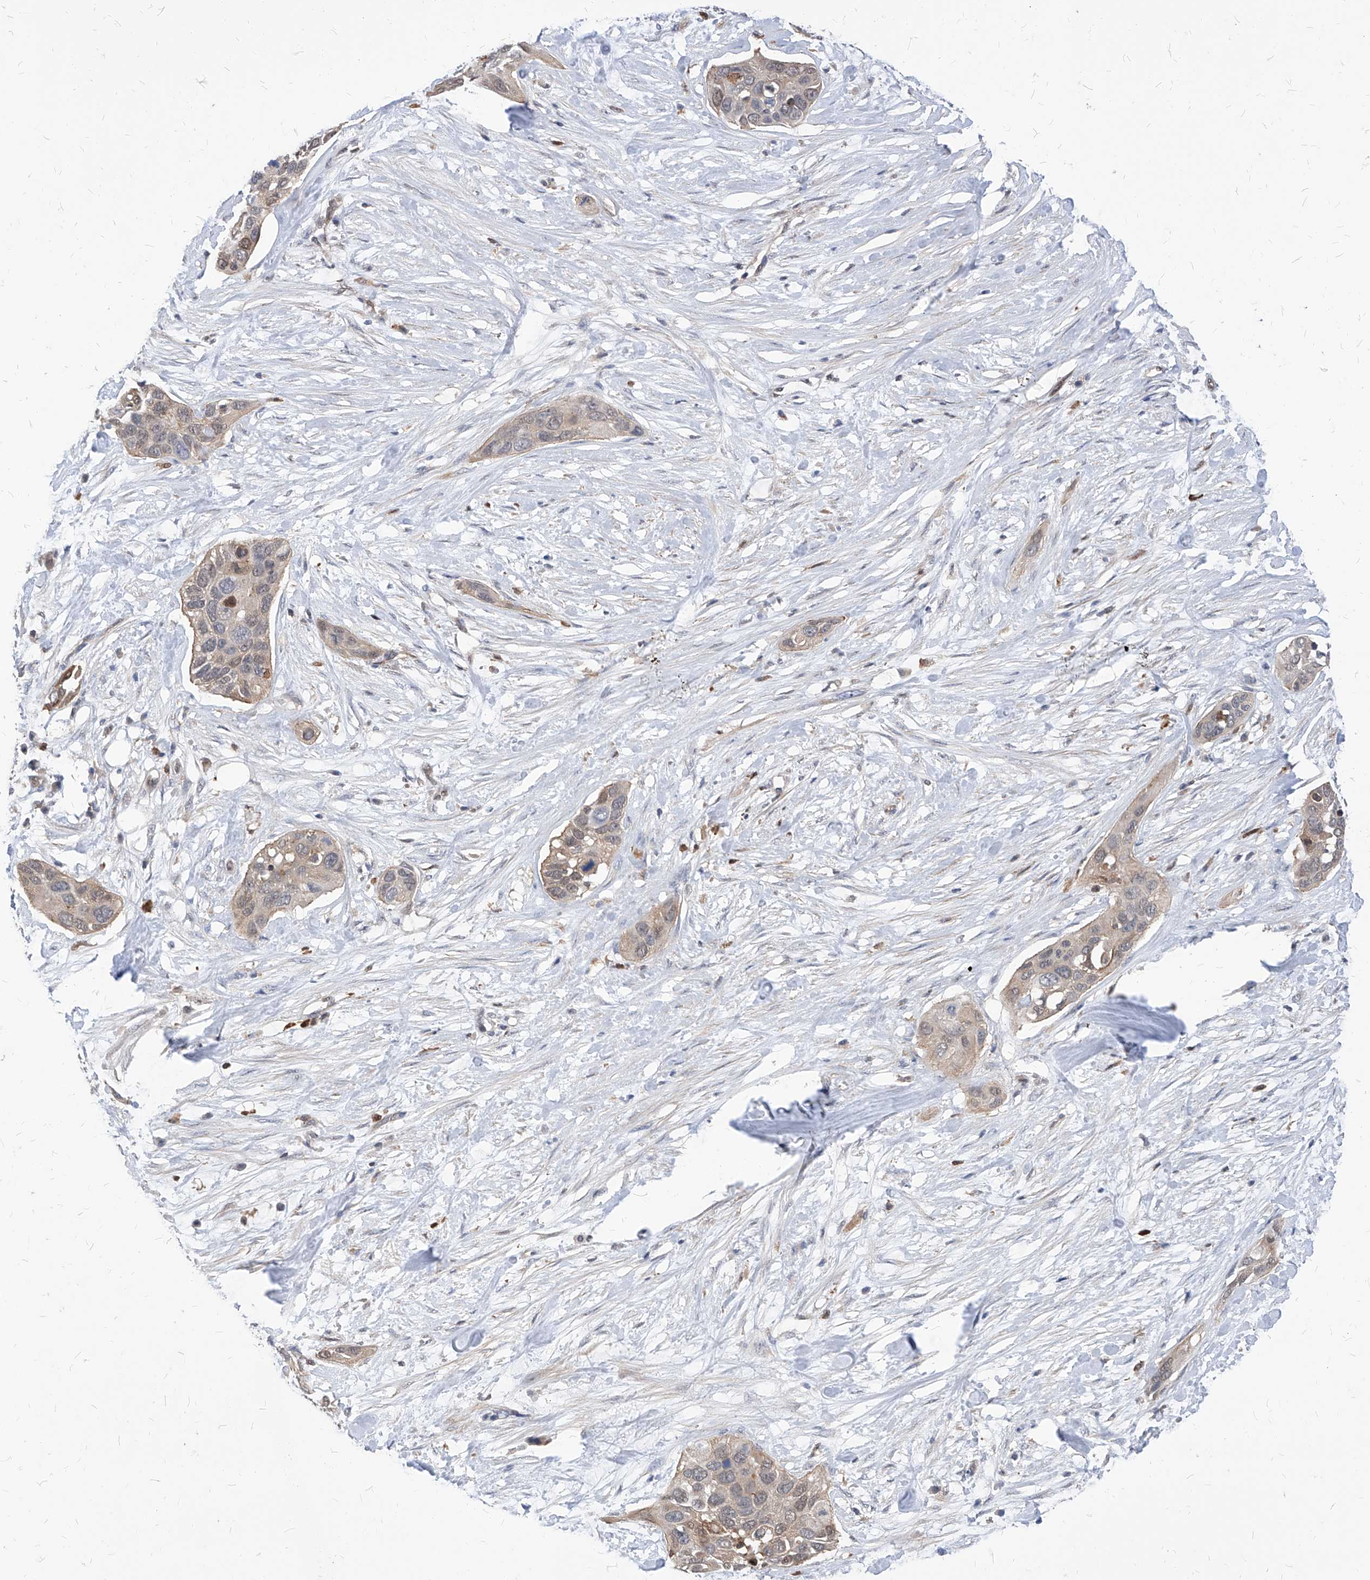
{"staining": {"intensity": "negative", "quantity": "none", "location": "none"}, "tissue": "pancreatic cancer", "cell_type": "Tumor cells", "image_type": "cancer", "snomed": [{"axis": "morphology", "description": "Adenocarcinoma, NOS"}, {"axis": "topography", "description": "Pancreas"}], "caption": "IHC histopathology image of pancreatic cancer (adenocarcinoma) stained for a protein (brown), which demonstrates no staining in tumor cells.", "gene": "ABRACL", "patient": {"sex": "female", "age": 60}}